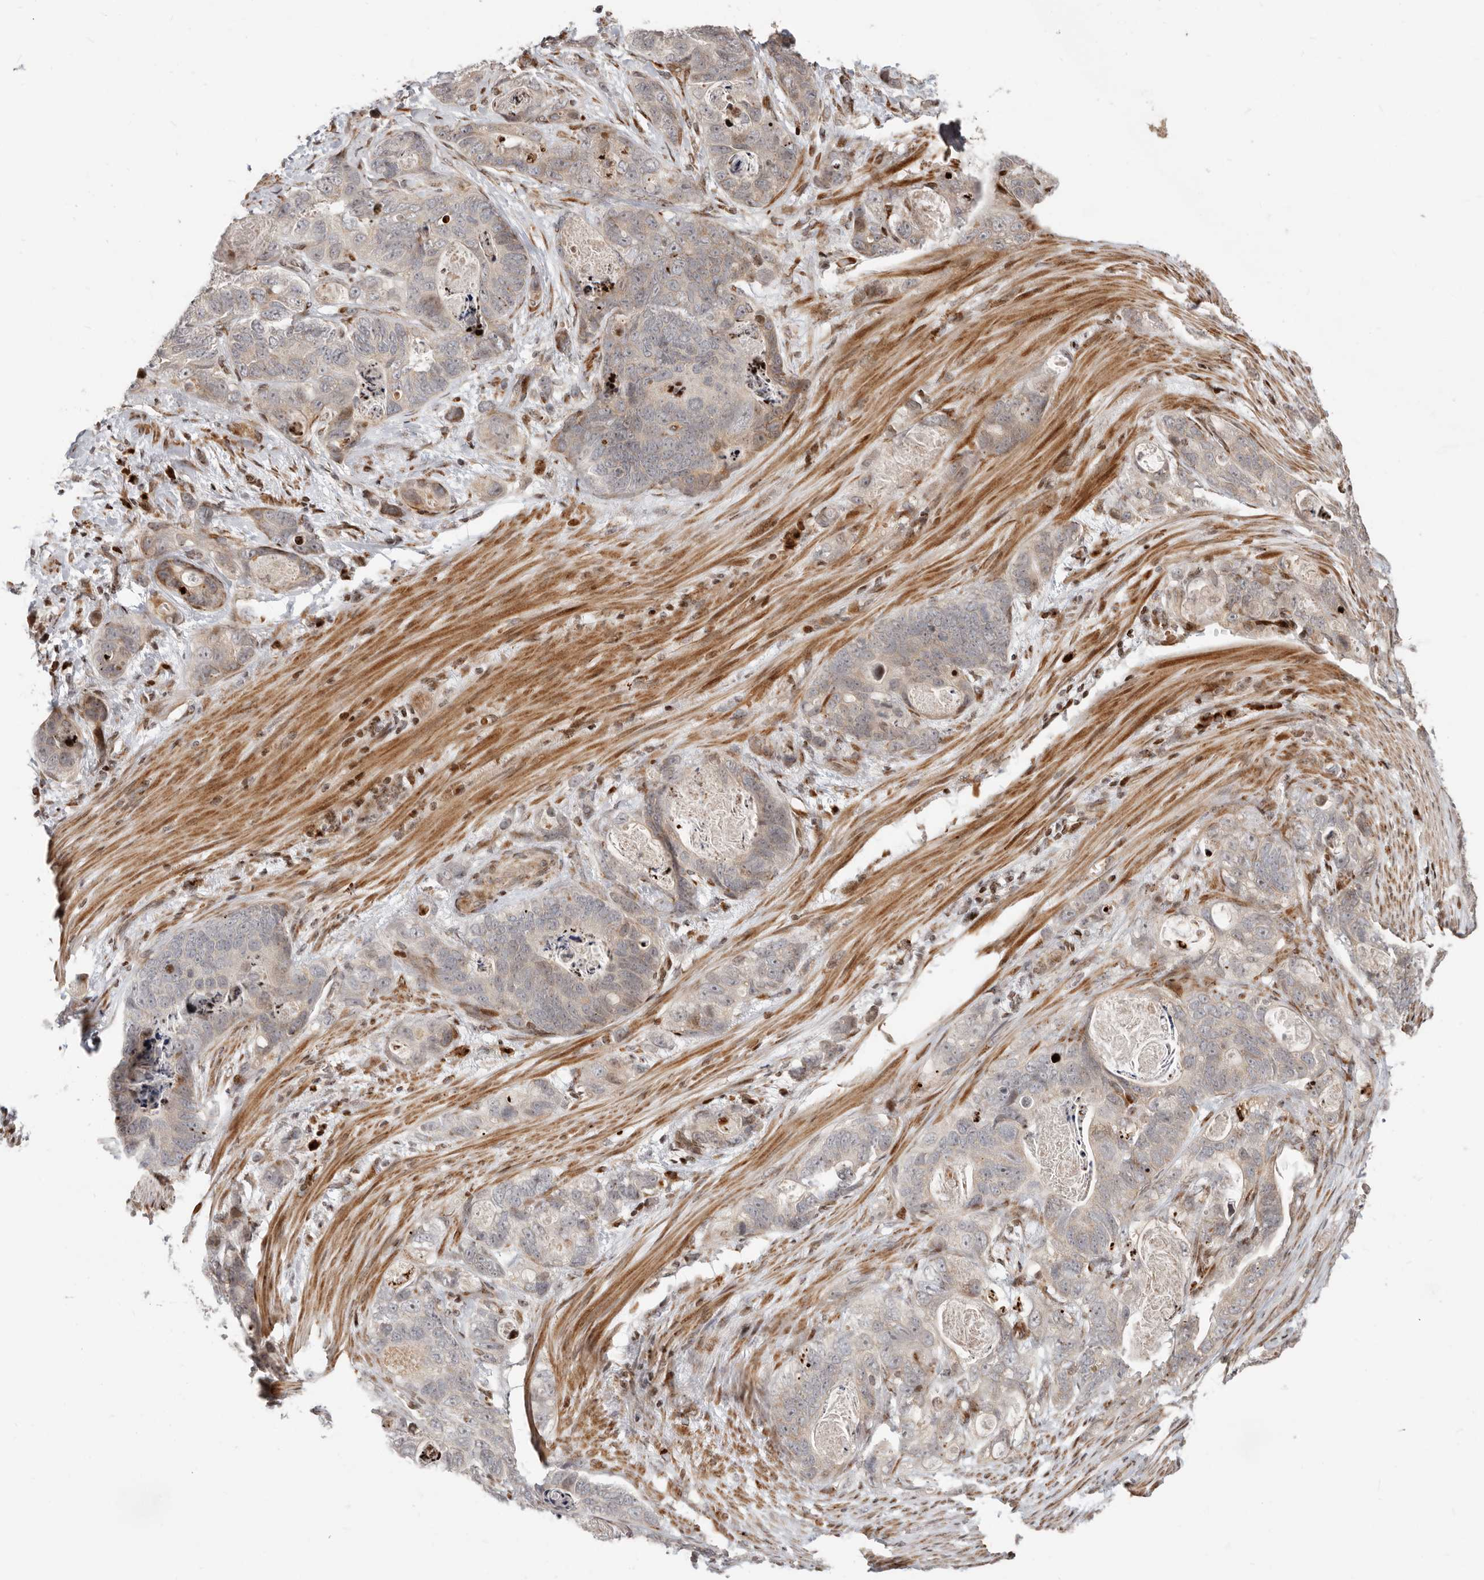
{"staining": {"intensity": "moderate", "quantity": "<25%", "location": "cytoplasmic/membranous,nuclear"}, "tissue": "stomach cancer", "cell_type": "Tumor cells", "image_type": "cancer", "snomed": [{"axis": "morphology", "description": "Normal tissue, NOS"}, {"axis": "morphology", "description": "Adenocarcinoma, NOS"}, {"axis": "topography", "description": "Stomach"}], "caption": "Moderate cytoplasmic/membranous and nuclear positivity is seen in about <25% of tumor cells in stomach cancer (adenocarcinoma).", "gene": "TRIM4", "patient": {"sex": "female", "age": 89}}